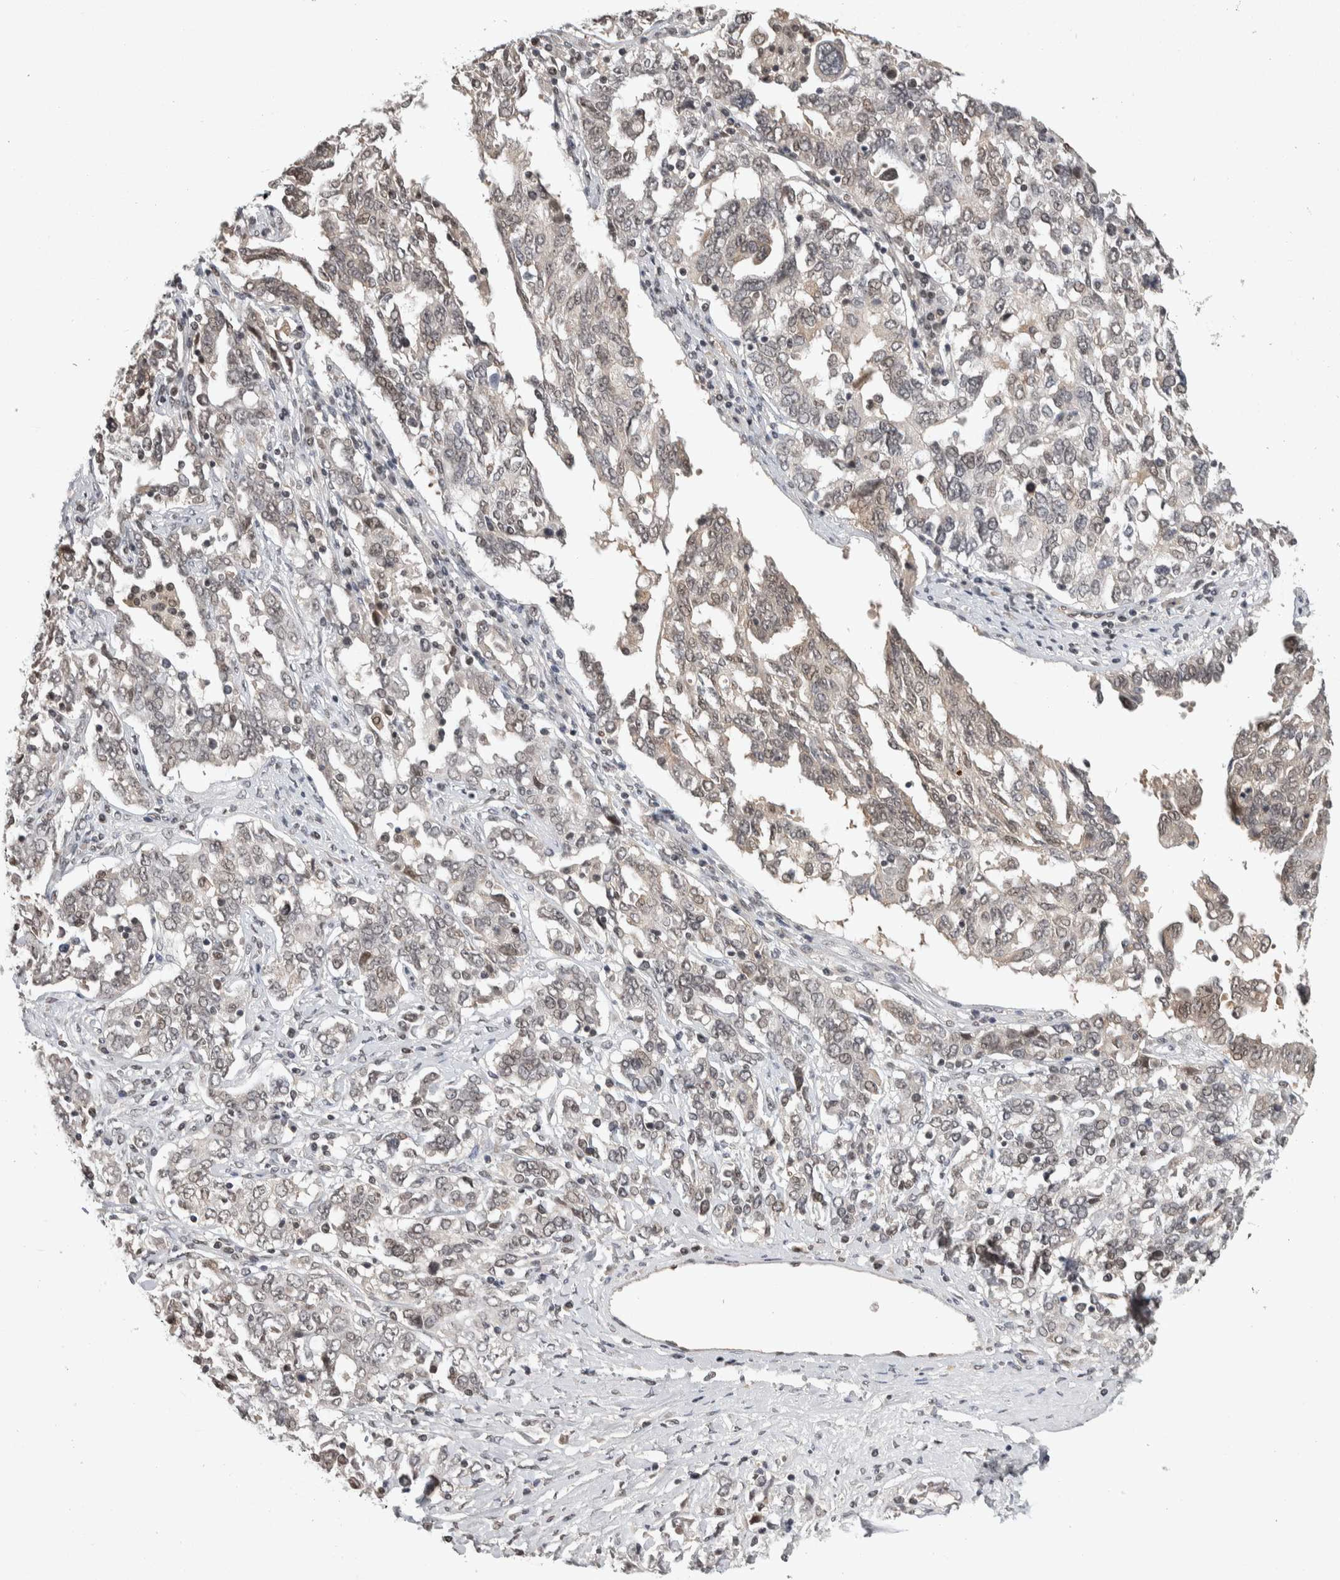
{"staining": {"intensity": "weak", "quantity": "<25%", "location": "cytoplasmic/membranous,nuclear"}, "tissue": "ovarian cancer", "cell_type": "Tumor cells", "image_type": "cancer", "snomed": [{"axis": "morphology", "description": "Carcinoma, endometroid"}, {"axis": "topography", "description": "Ovary"}], "caption": "The image displays no staining of tumor cells in ovarian cancer. (DAB (3,3'-diaminobenzidine) immunohistochemistry with hematoxylin counter stain).", "gene": "ZSCAN21", "patient": {"sex": "female", "age": 62}}